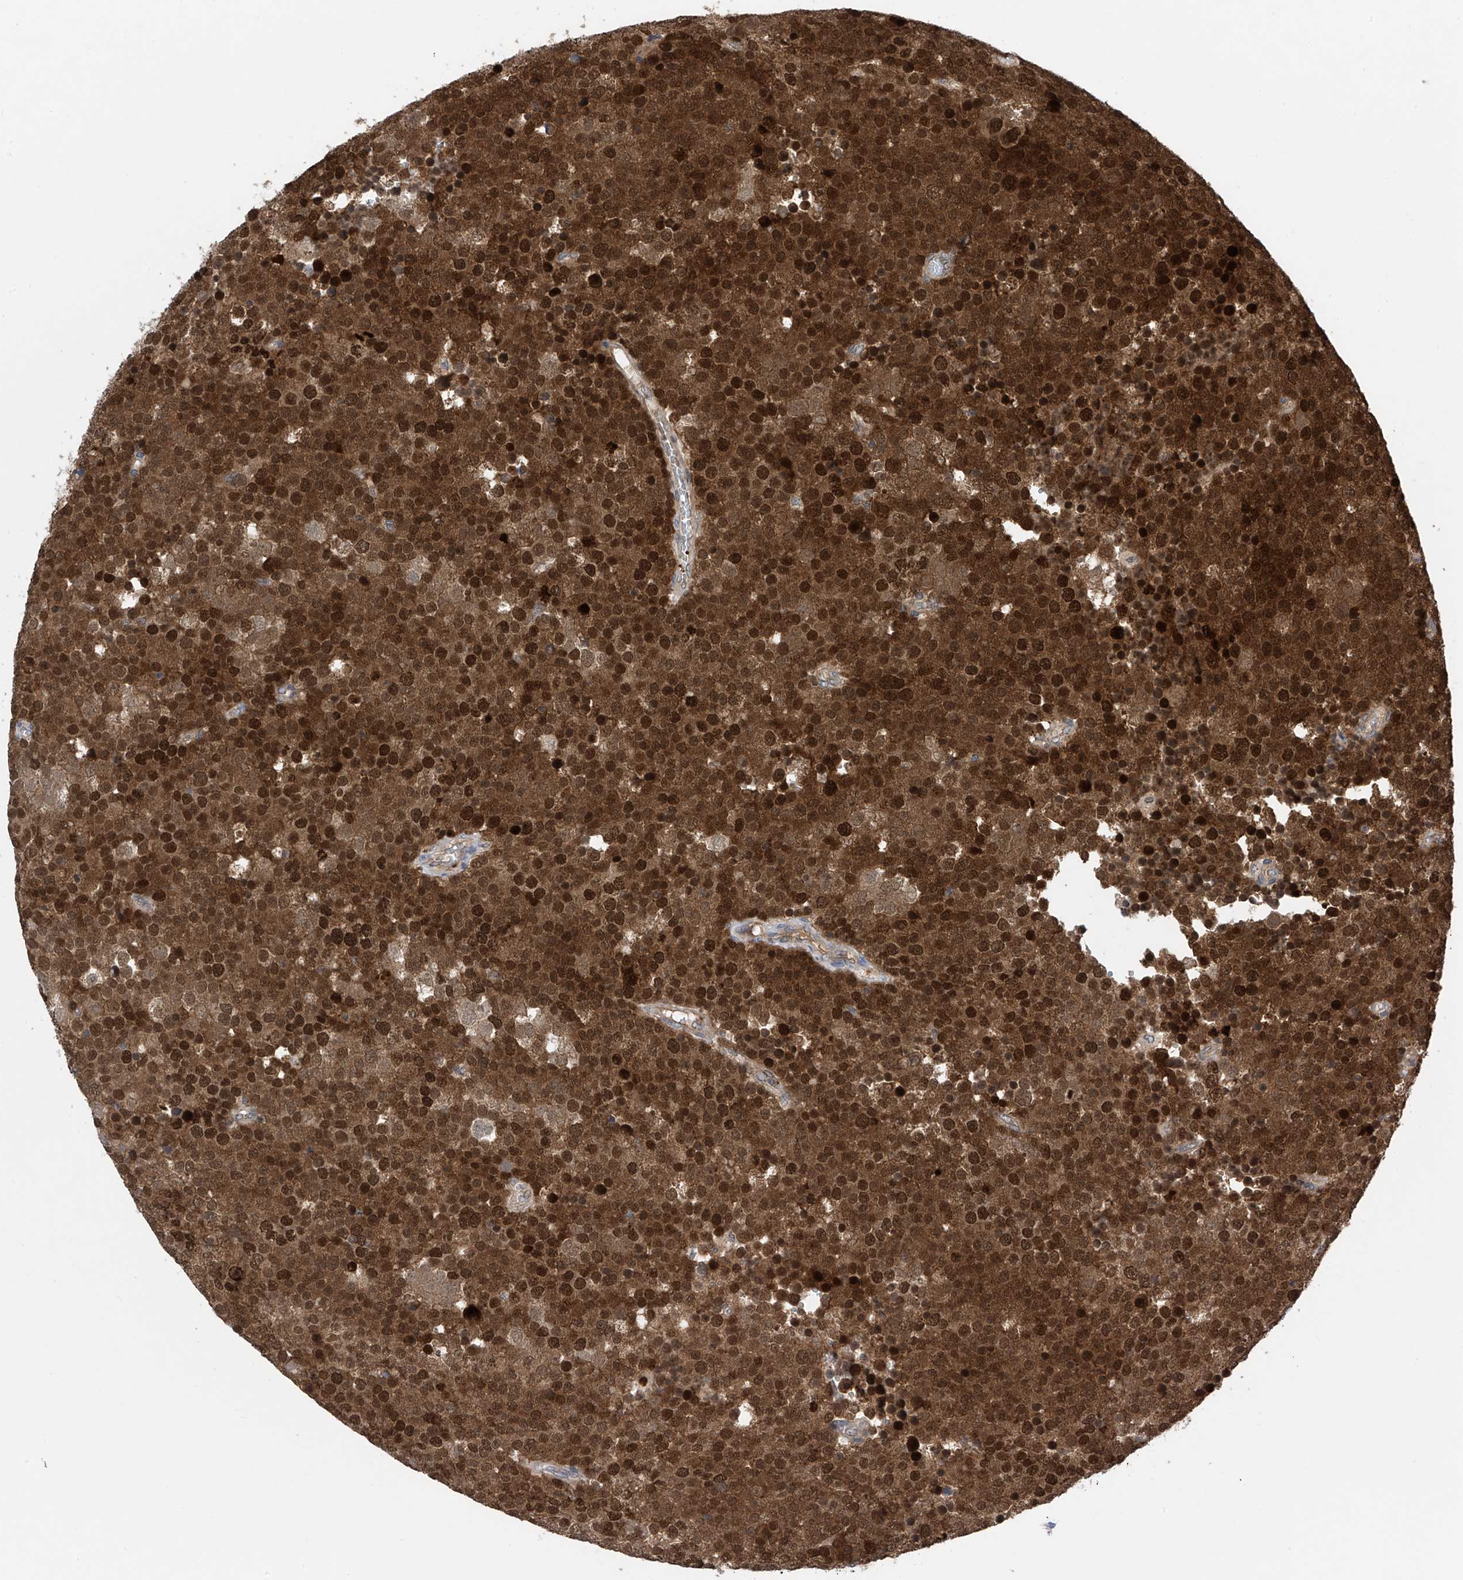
{"staining": {"intensity": "strong", "quantity": ">75%", "location": "cytoplasmic/membranous,nuclear"}, "tissue": "testis cancer", "cell_type": "Tumor cells", "image_type": "cancer", "snomed": [{"axis": "morphology", "description": "Seminoma, NOS"}, {"axis": "topography", "description": "Testis"}], "caption": "High-magnification brightfield microscopy of testis seminoma stained with DAB (brown) and counterstained with hematoxylin (blue). tumor cells exhibit strong cytoplasmic/membranous and nuclear positivity is seen in about>75% of cells.", "gene": "DNAJC9", "patient": {"sex": "male", "age": 71}}